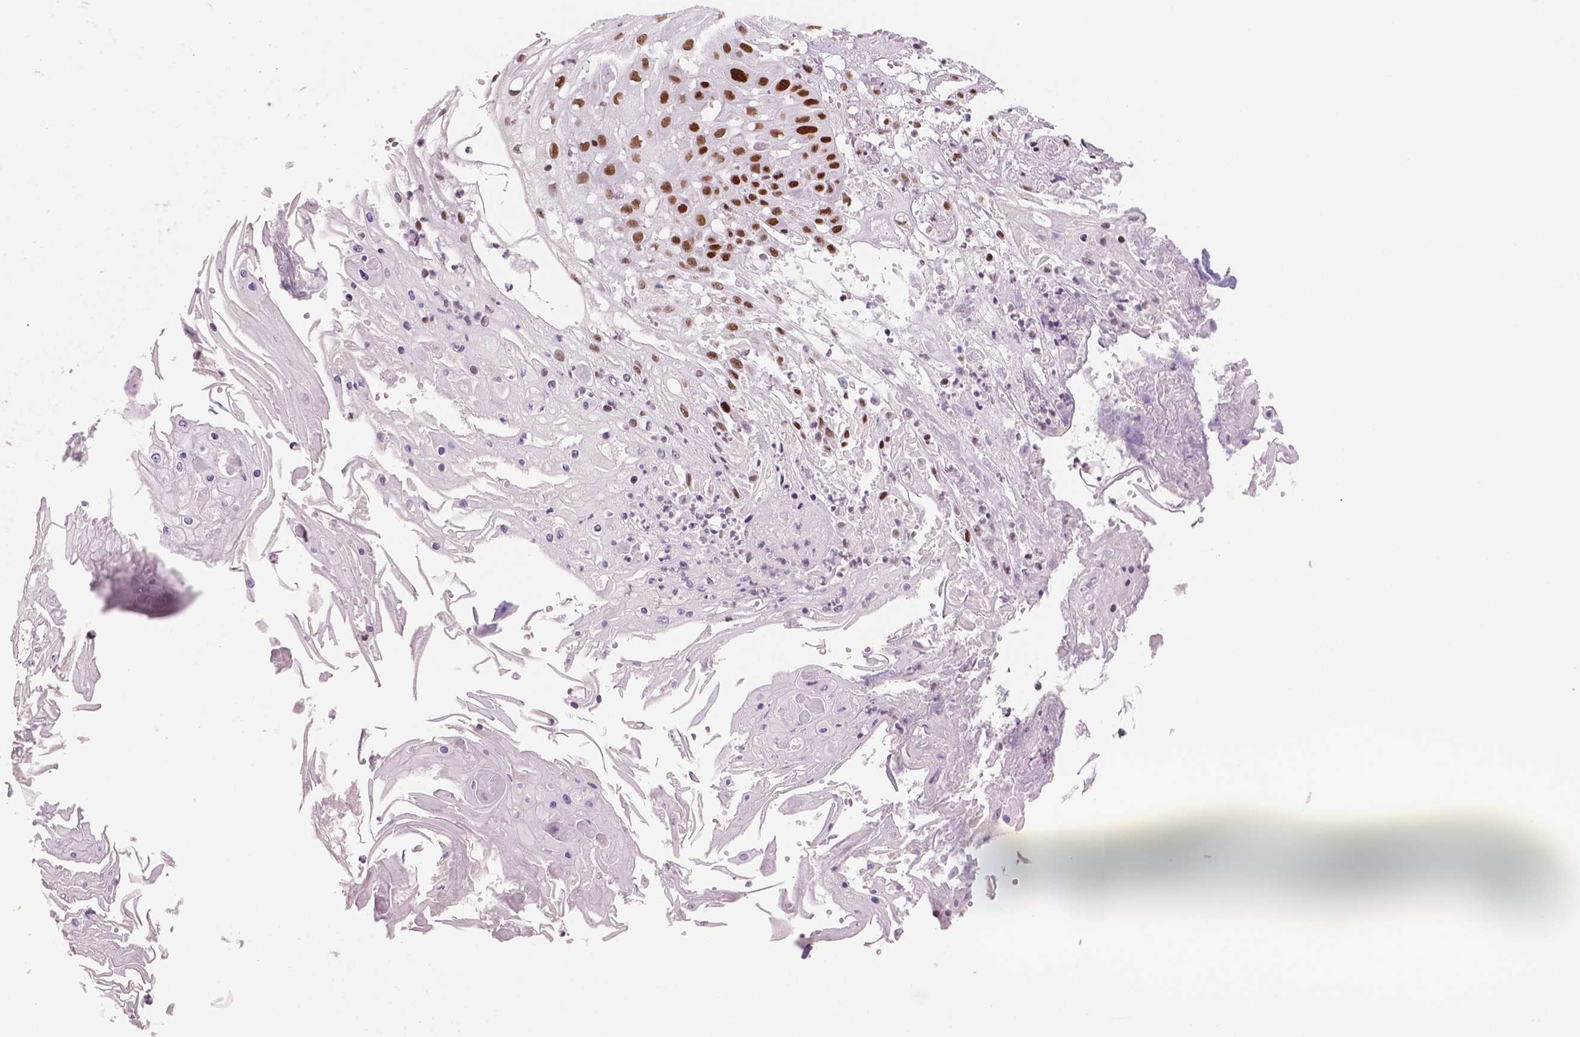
{"staining": {"intensity": "strong", "quantity": "25%-75%", "location": "nuclear"}, "tissue": "skin cancer", "cell_type": "Tumor cells", "image_type": "cancer", "snomed": [{"axis": "morphology", "description": "Squamous cell carcinoma, NOS"}, {"axis": "topography", "description": "Skin"}], "caption": "A histopathology image of human skin cancer stained for a protein reveals strong nuclear brown staining in tumor cells. Using DAB (brown) and hematoxylin (blue) stains, captured at high magnification using brightfield microscopy.", "gene": "MSH6", "patient": {"sex": "male", "age": 70}}